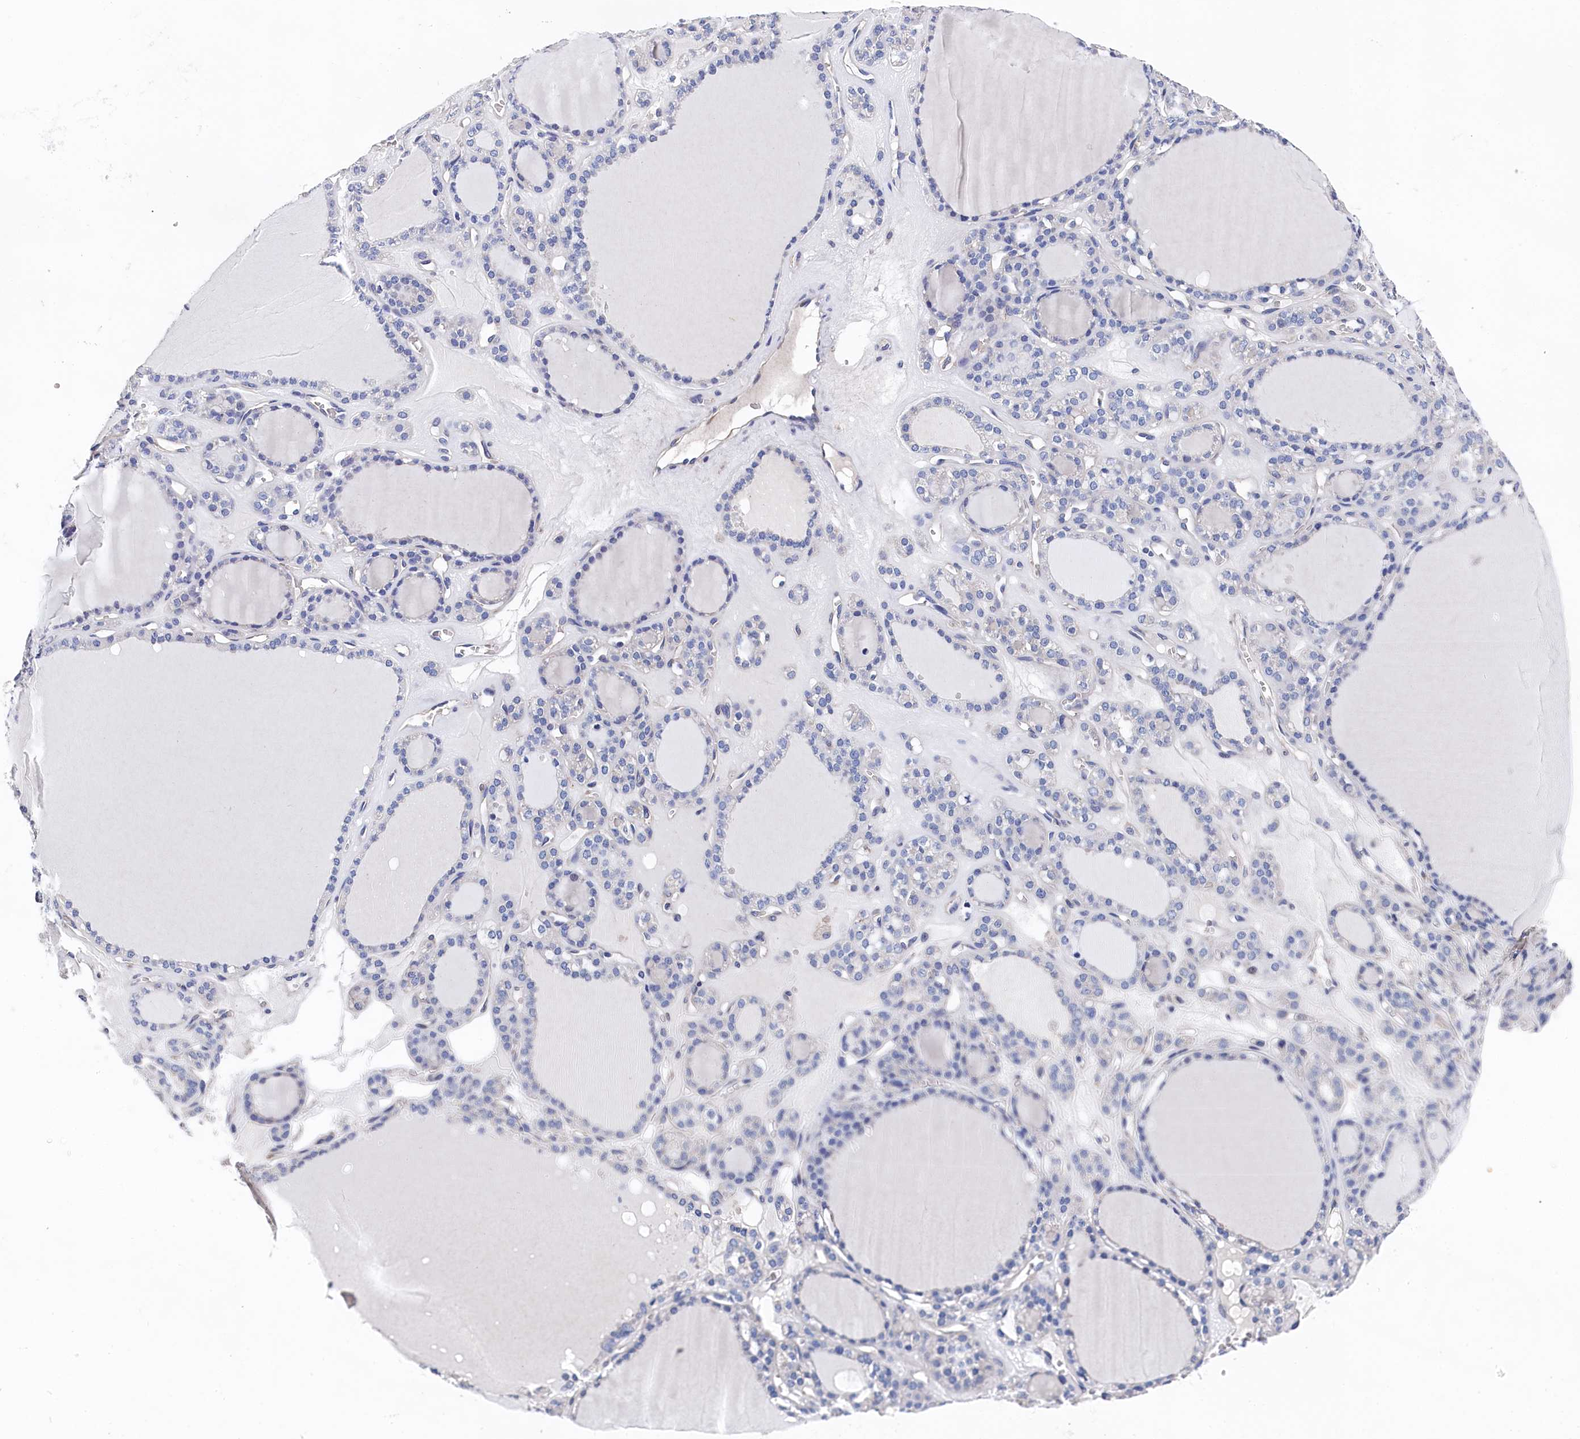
{"staining": {"intensity": "negative", "quantity": "none", "location": "none"}, "tissue": "thyroid gland", "cell_type": "Glandular cells", "image_type": "normal", "snomed": [{"axis": "morphology", "description": "Normal tissue, NOS"}, {"axis": "topography", "description": "Thyroid gland"}], "caption": "This is an immunohistochemistry histopathology image of unremarkable thyroid gland. There is no positivity in glandular cells.", "gene": "BHMT", "patient": {"sex": "female", "age": 28}}